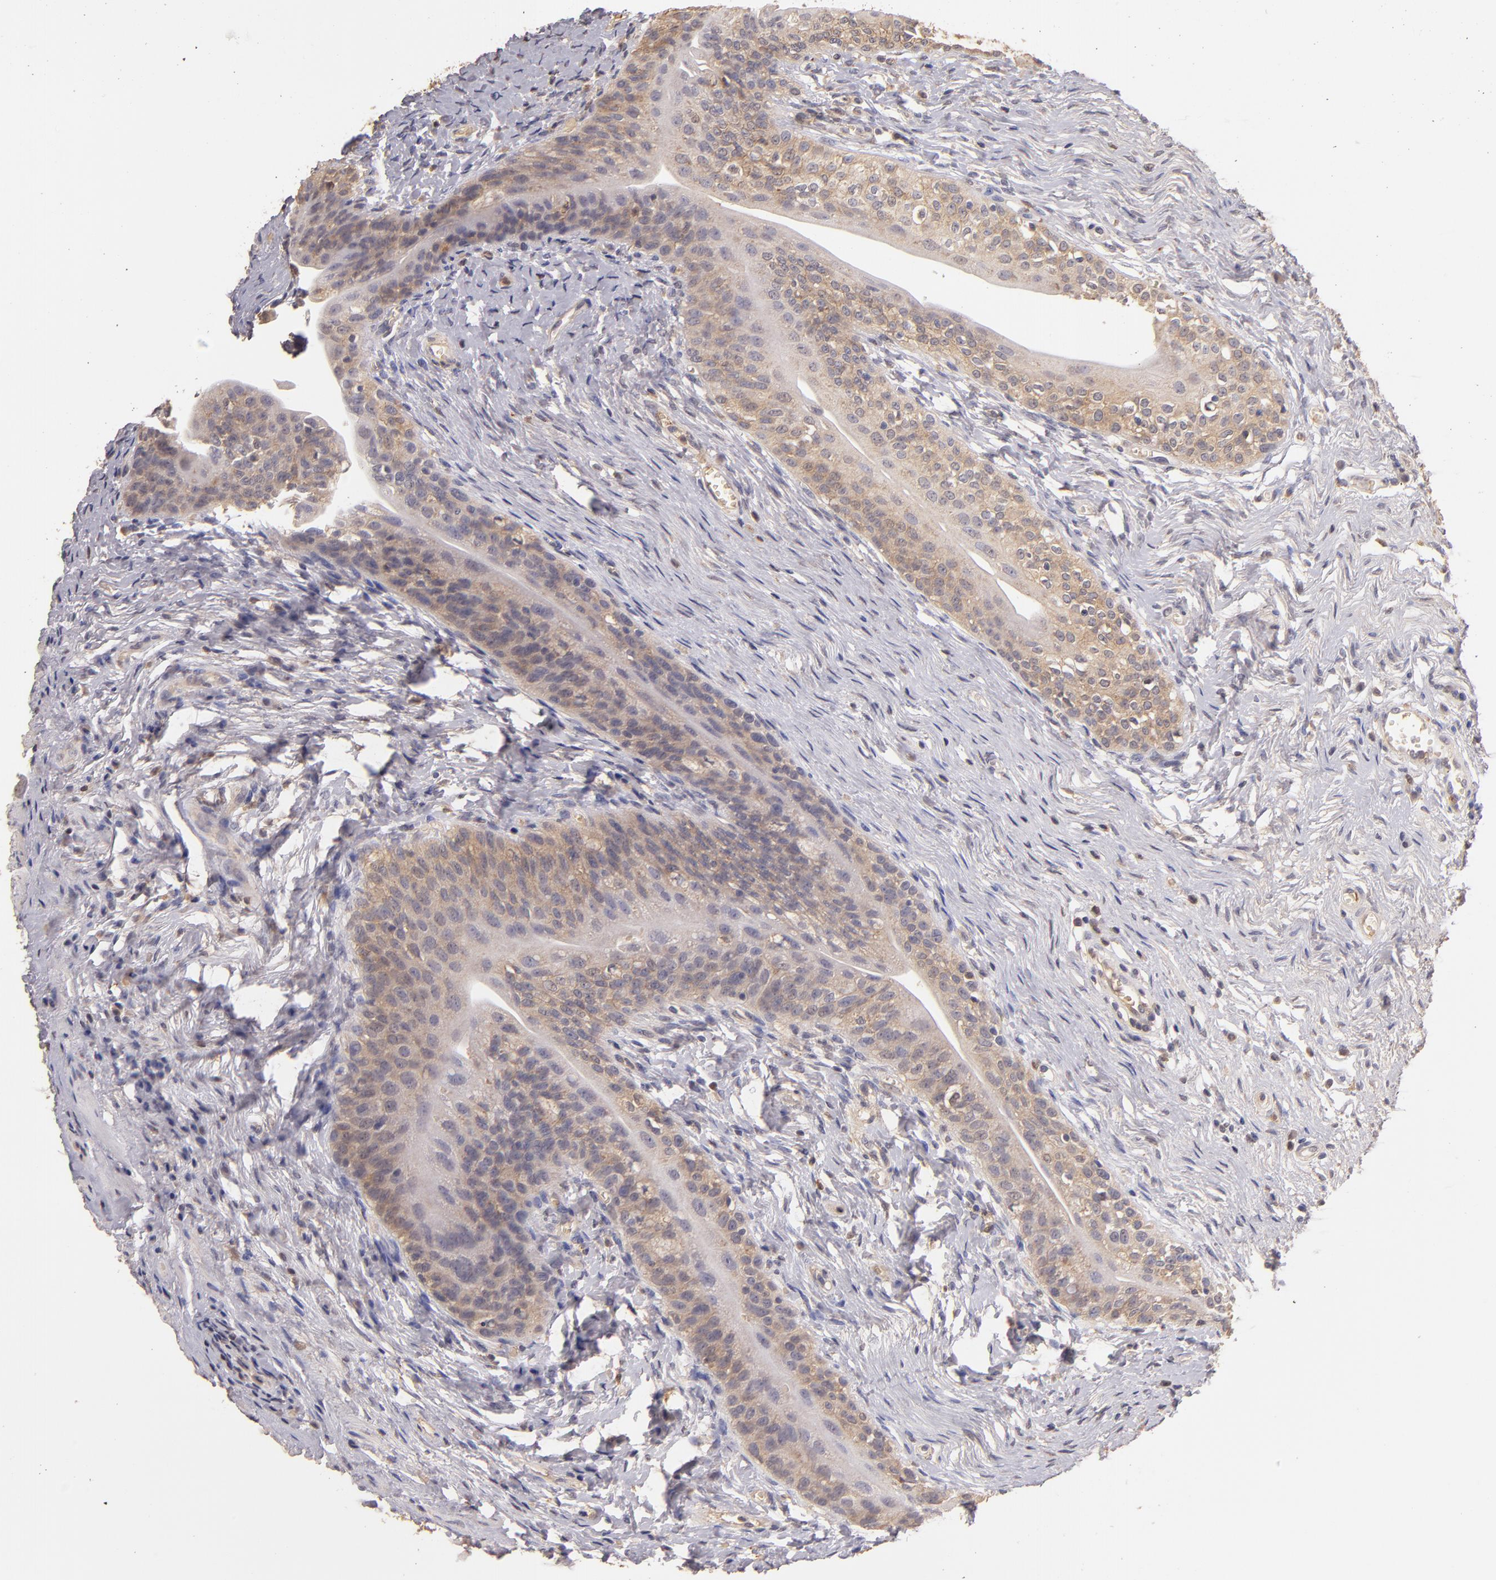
{"staining": {"intensity": "moderate", "quantity": ">75%", "location": "cytoplasmic/membranous"}, "tissue": "urinary bladder", "cell_type": "Urothelial cells", "image_type": "normal", "snomed": [{"axis": "morphology", "description": "Normal tissue, NOS"}, {"axis": "topography", "description": "Urinary bladder"}], "caption": "Immunohistochemistry of normal human urinary bladder demonstrates medium levels of moderate cytoplasmic/membranous staining in about >75% of urothelial cells.", "gene": "SERPINC1", "patient": {"sex": "female", "age": 55}}